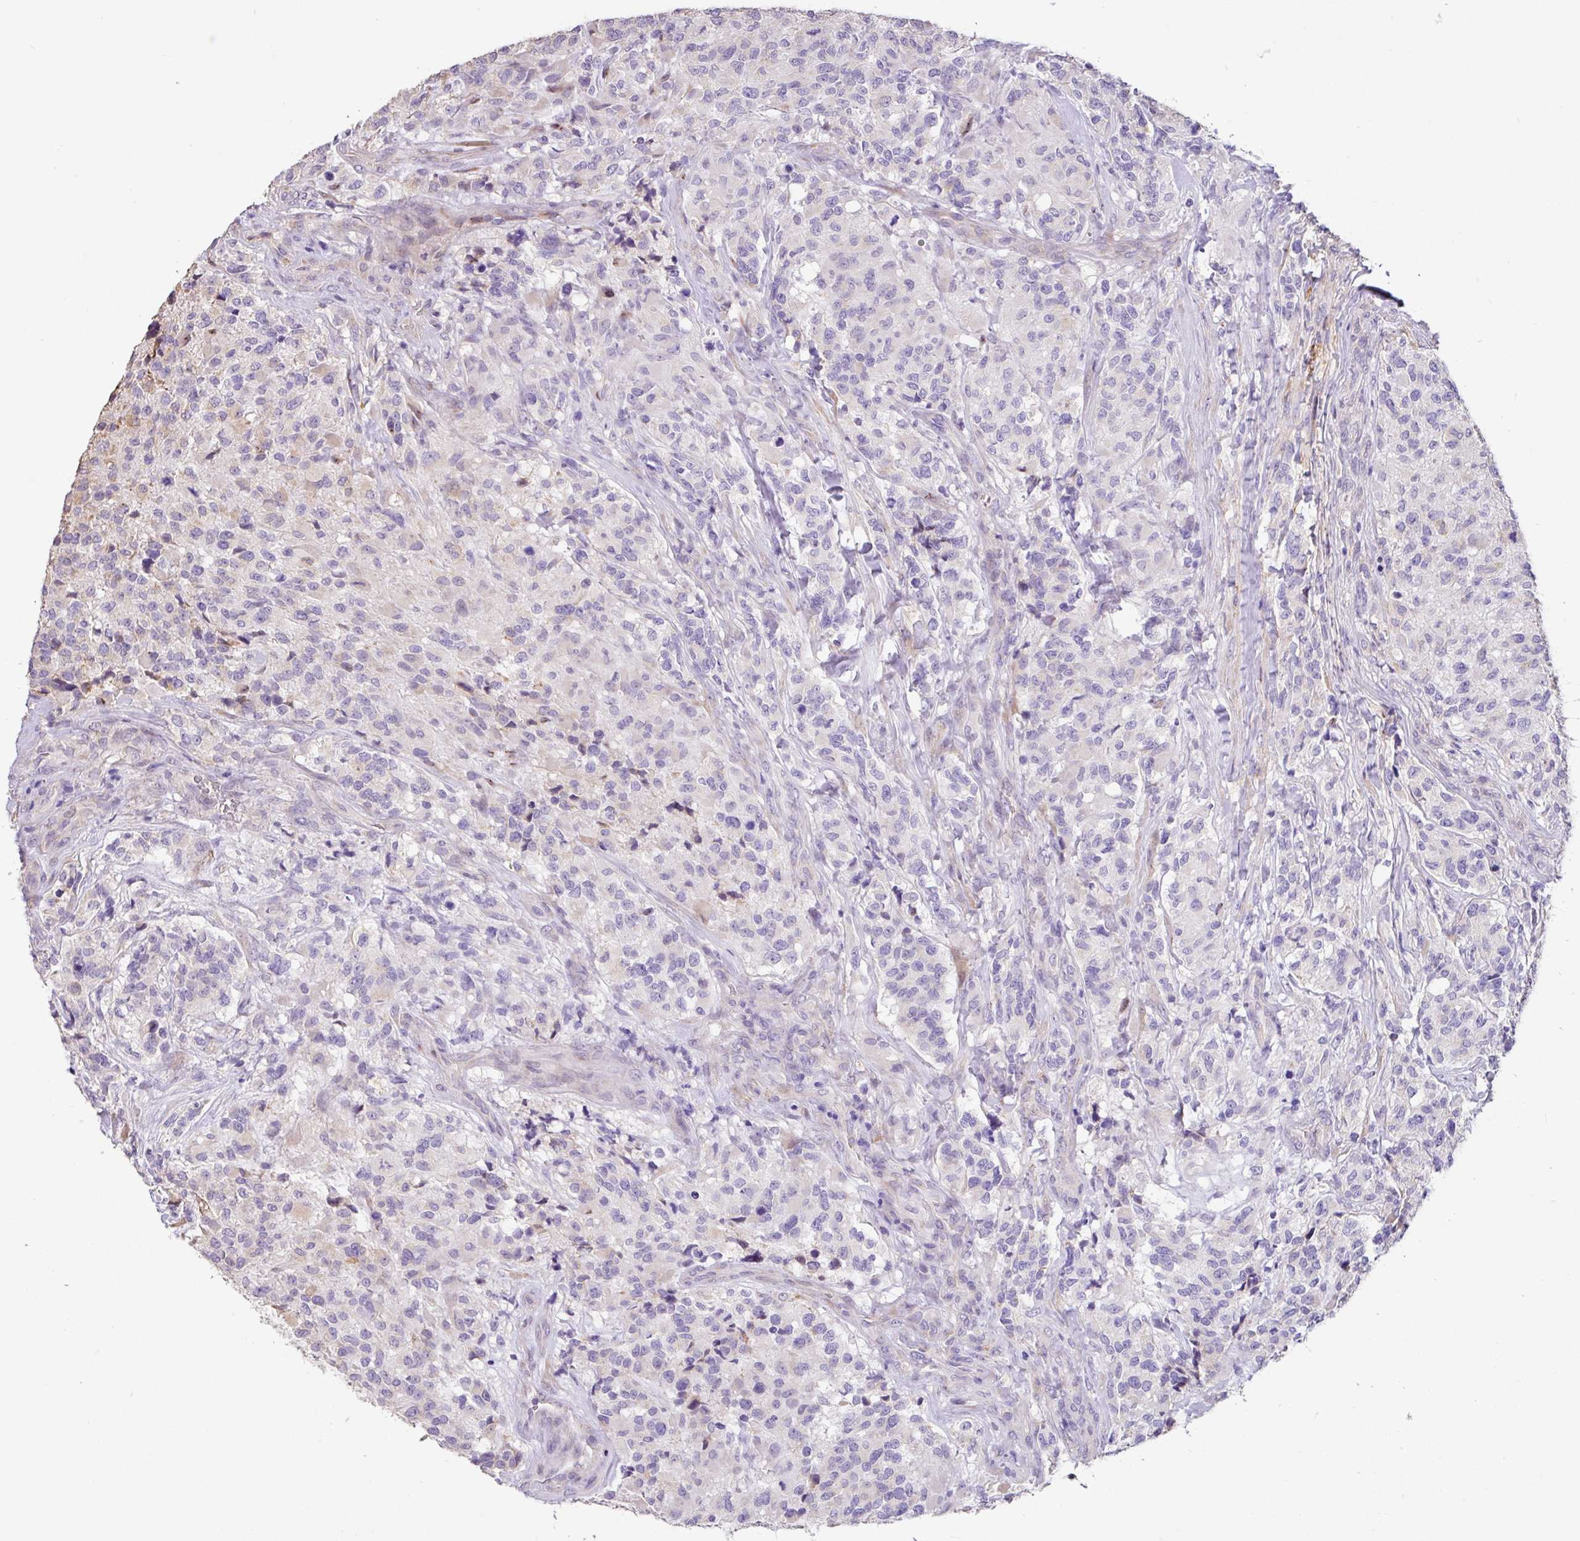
{"staining": {"intensity": "negative", "quantity": "none", "location": "none"}, "tissue": "glioma", "cell_type": "Tumor cells", "image_type": "cancer", "snomed": [{"axis": "morphology", "description": "Glioma, malignant, High grade"}, {"axis": "topography", "description": "Brain"}], "caption": "The photomicrograph demonstrates no staining of tumor cells in glioma. (DAB (3,3'-diaminobenzidine) IHC, high magnification).", "gene": "ZG16", "patient": {"sex": "female", "age": 67}}